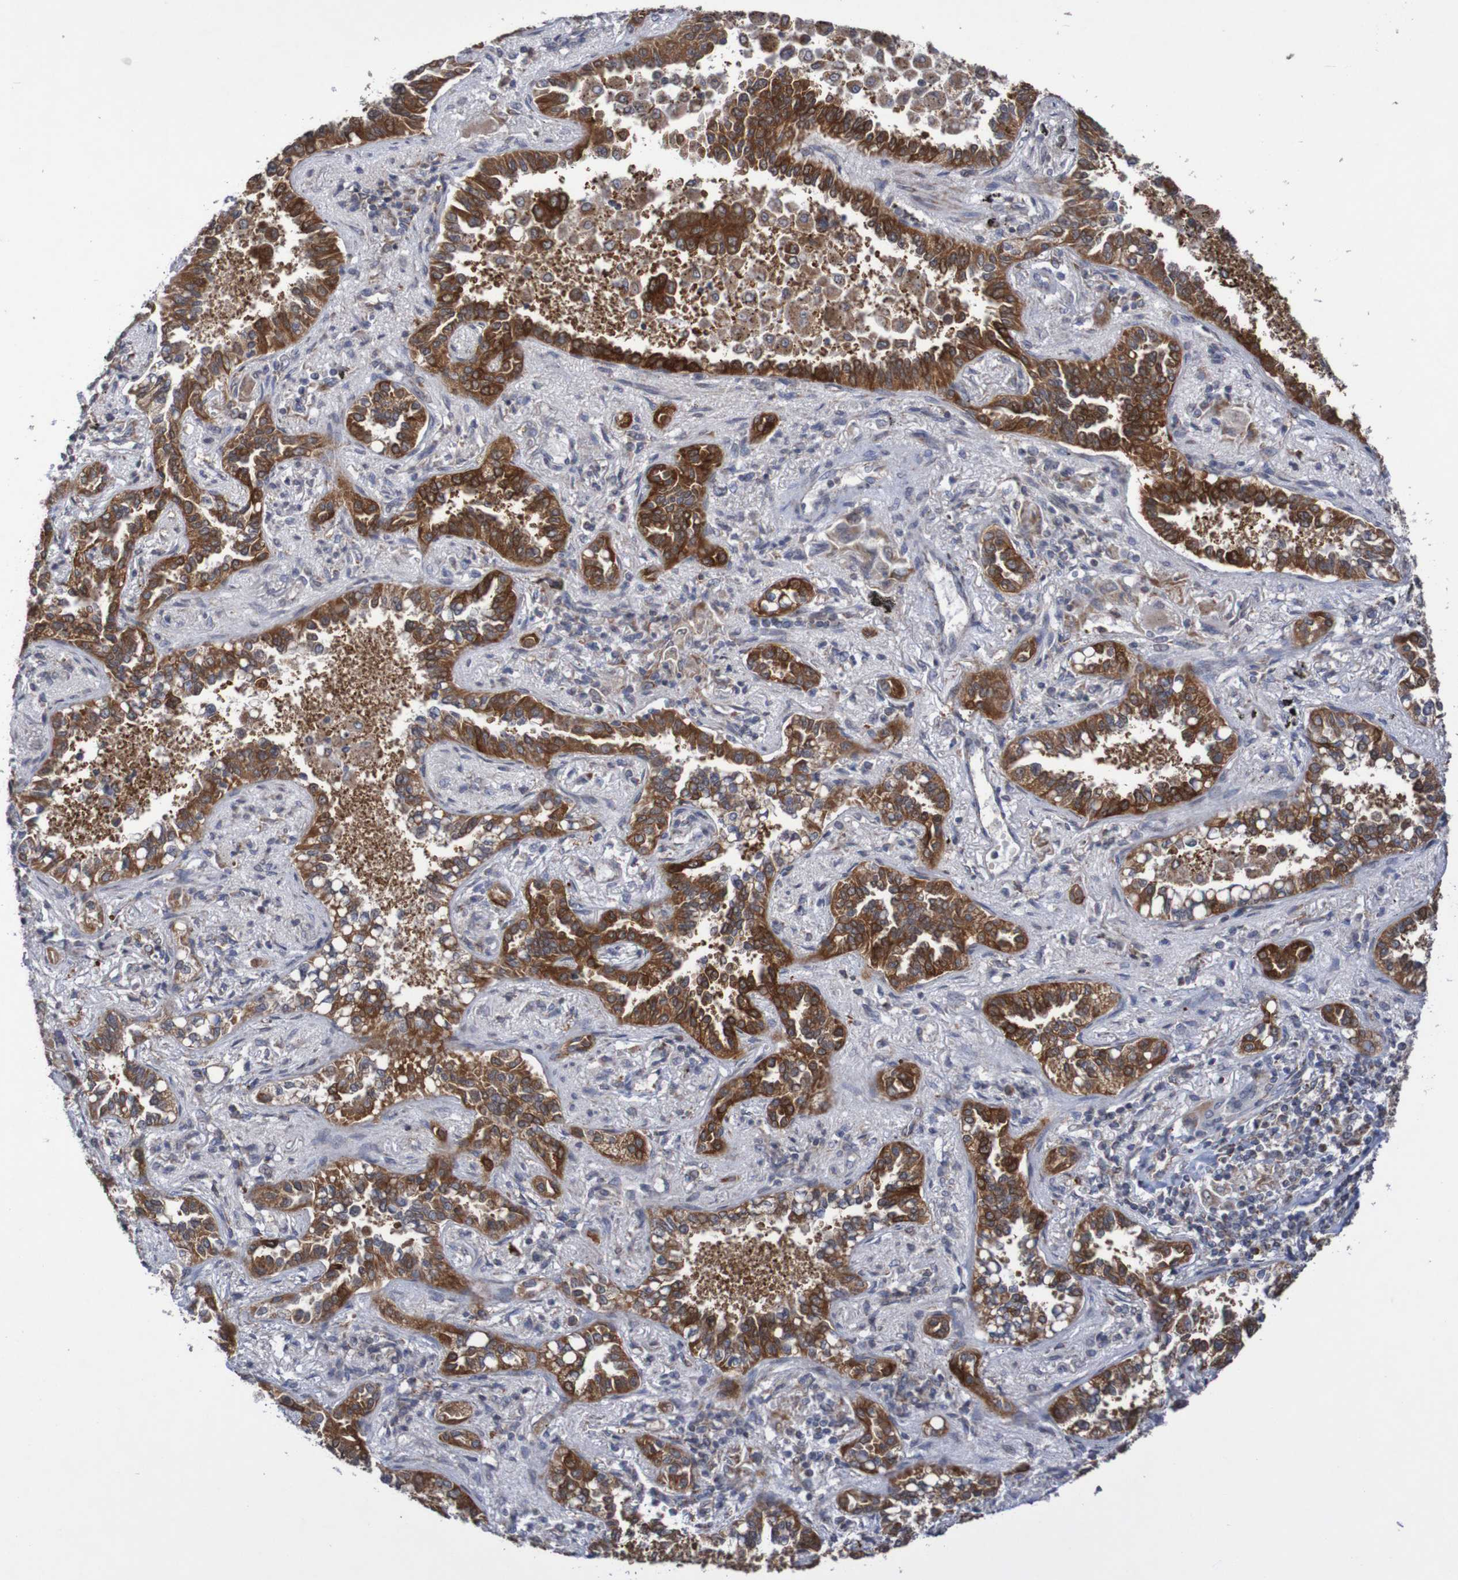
{"staining": {"intensity": "strong", "quantity": ">75%", "location": "cytoplasmic/membranous"}, "tissue": "lung cancer", "cell_type": "Tumor cells", "image_type": "cancer", "snomed": [{"axis": "morphology", "description": "Normal tissue, NOS"}, {"axis": "morphology", "description": "Adenocarcinoma, NOS"}, {"axis": "topography", "description": "Lung"}], "caption": "Protein staining shows strong cytoplasmic/membranous staining in about >75% of tumor cells in adenocarcinoma (lung).", "gene": "DVL1", "patient": {"sex": "male", "age": 59}}